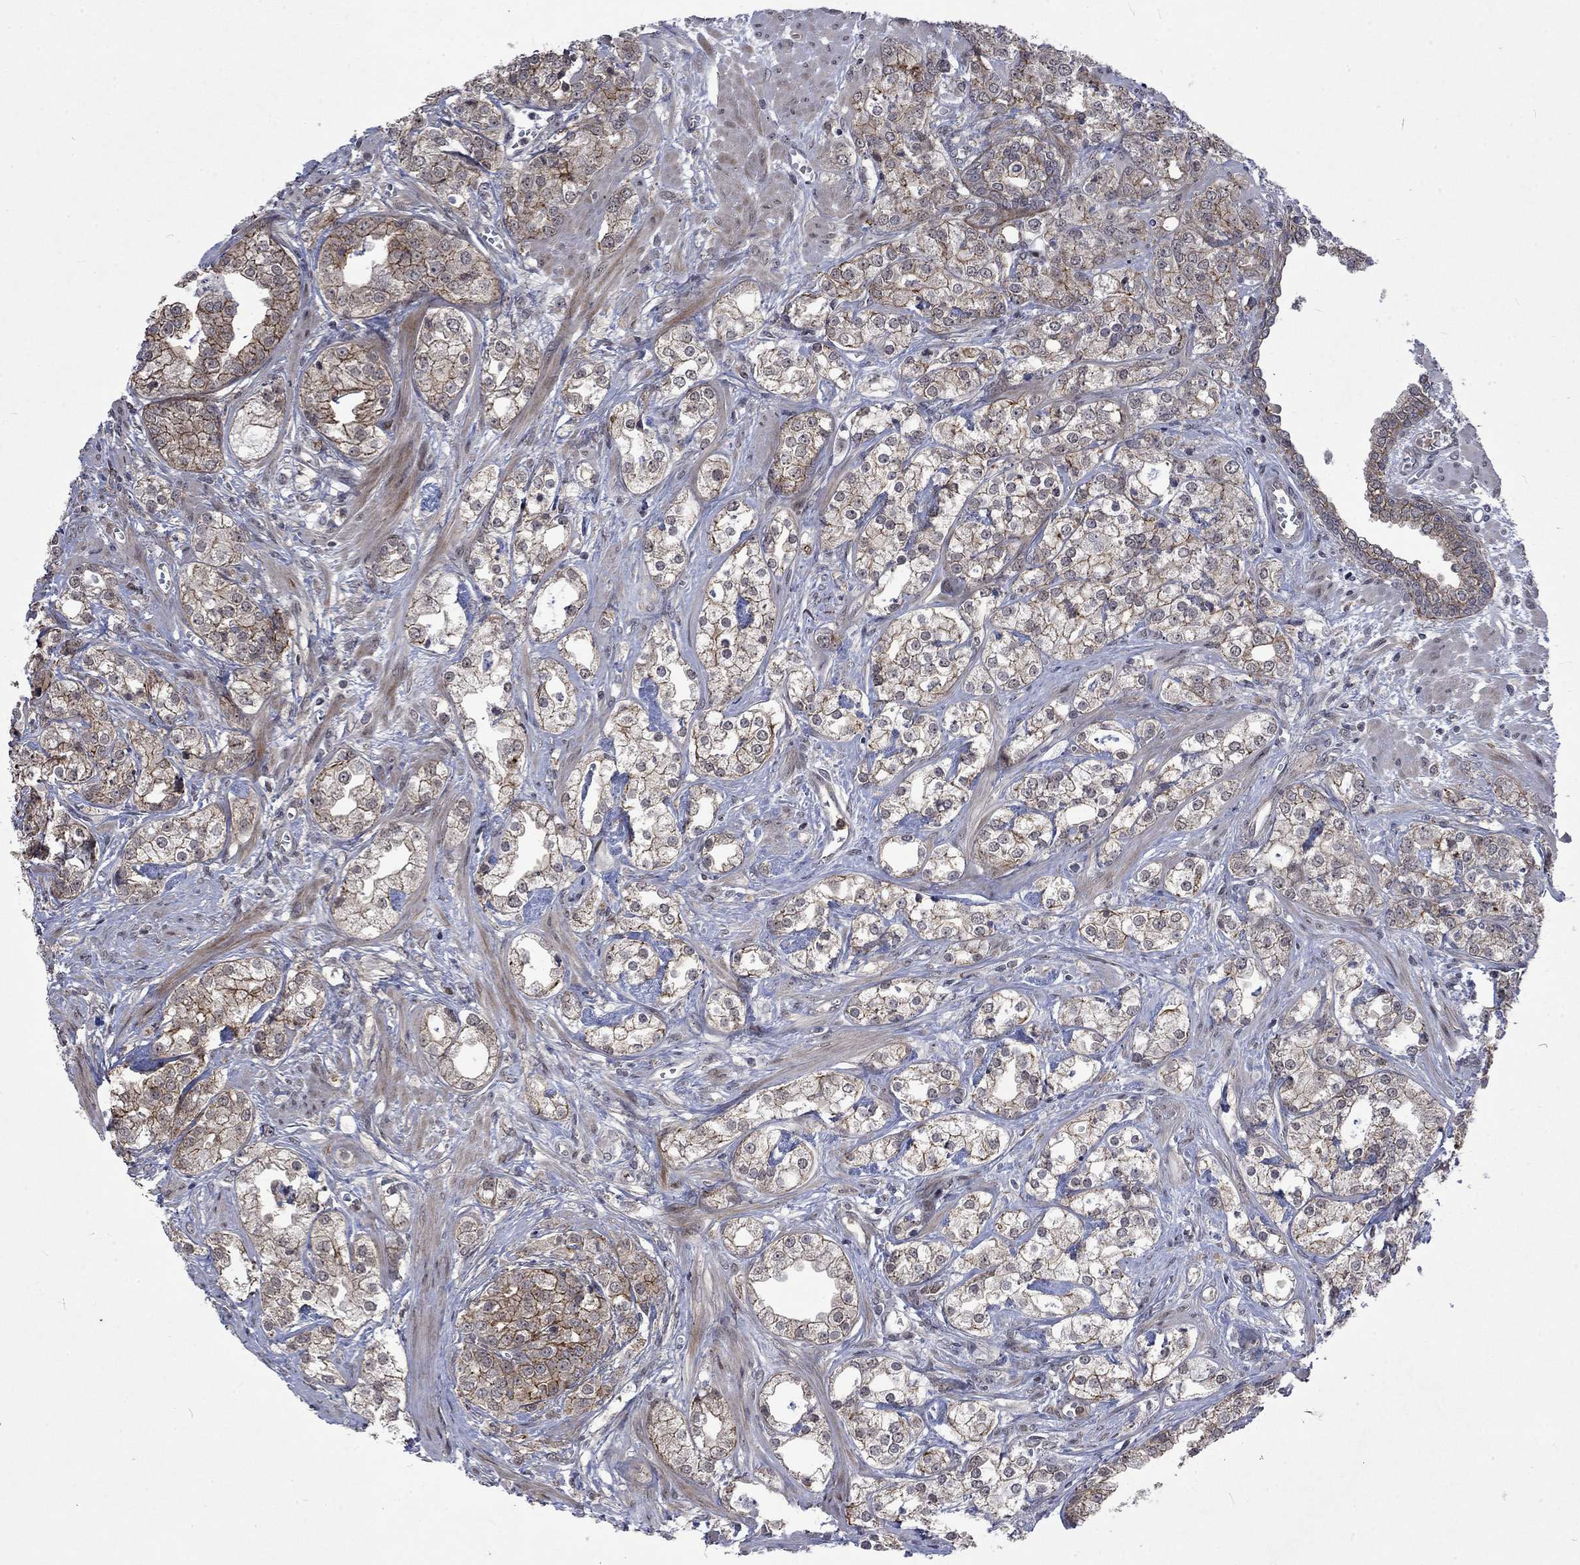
{"staining": {"intensity": "strong", "quantity": "<25%", "location": "cytoplasmic/membranous"}, "tissue": "prostate cancer", "cell_type": "Tumor cells", "image_type": "cancer", "snomed": [{"axis": "morphology", "description": "Adenocarcinoma, NOS"}, {"axis": "topography", "description": "Prostate and seminal vesicle, NOS"}, {"axis": "topography", "description": "Prostate"}], "caption": "A brown stain highlights strong cytoplasmic/membranous positivity of a protein in human adenocarcinoma (prostate) tumor cells. Nuclei are stained in blue.", "gene": "PPP1R9A", "patient": {"sex": "male", "age": 62}}